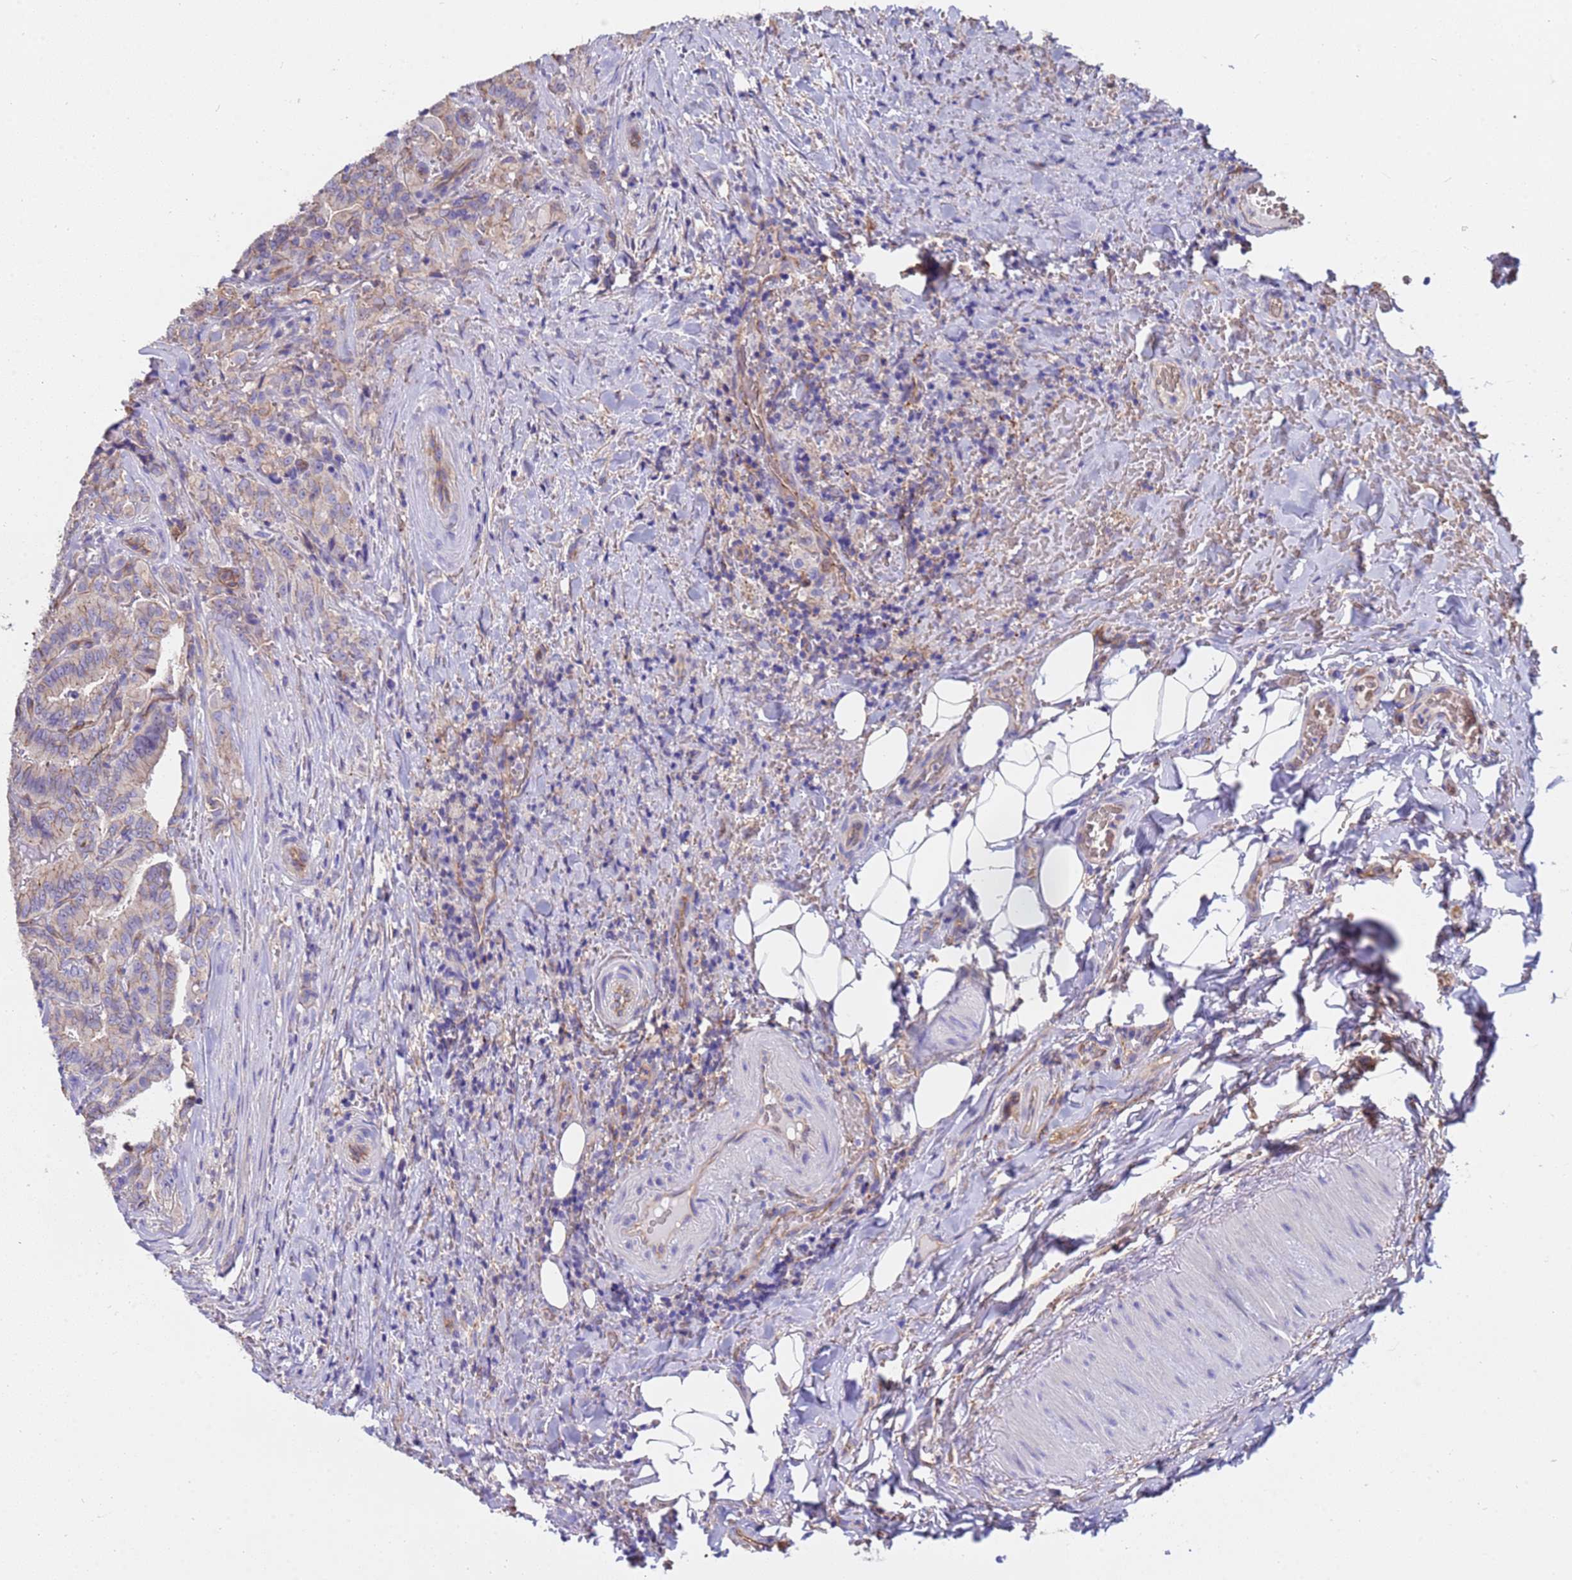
{"staining": {"intensity": "weak", "quantity": "25%-75%", "location": "cytoplasmic/membranous"}, "tissue": "thyroid cancer", "cell_type": "Tumor cells", "image_type": "cancer", "snomed": [{"axis": "morphology", "description": "Papillary adenocarcinoma, NOS"}, {"axis": "topography", "description": "Thyroid gland"}], "caption": "Tumor cells display low levels of weak cytoplasmic/membranous positivity in about 25%-75% of cells in human thyroid cancer (papillary adenocarcinoma). Immunohistochemistry (ihc) stains the protein in brown and the nuclei are stained blue.", "gene": "ZNF248", "patient": {"sex": "male", "age": 61}}